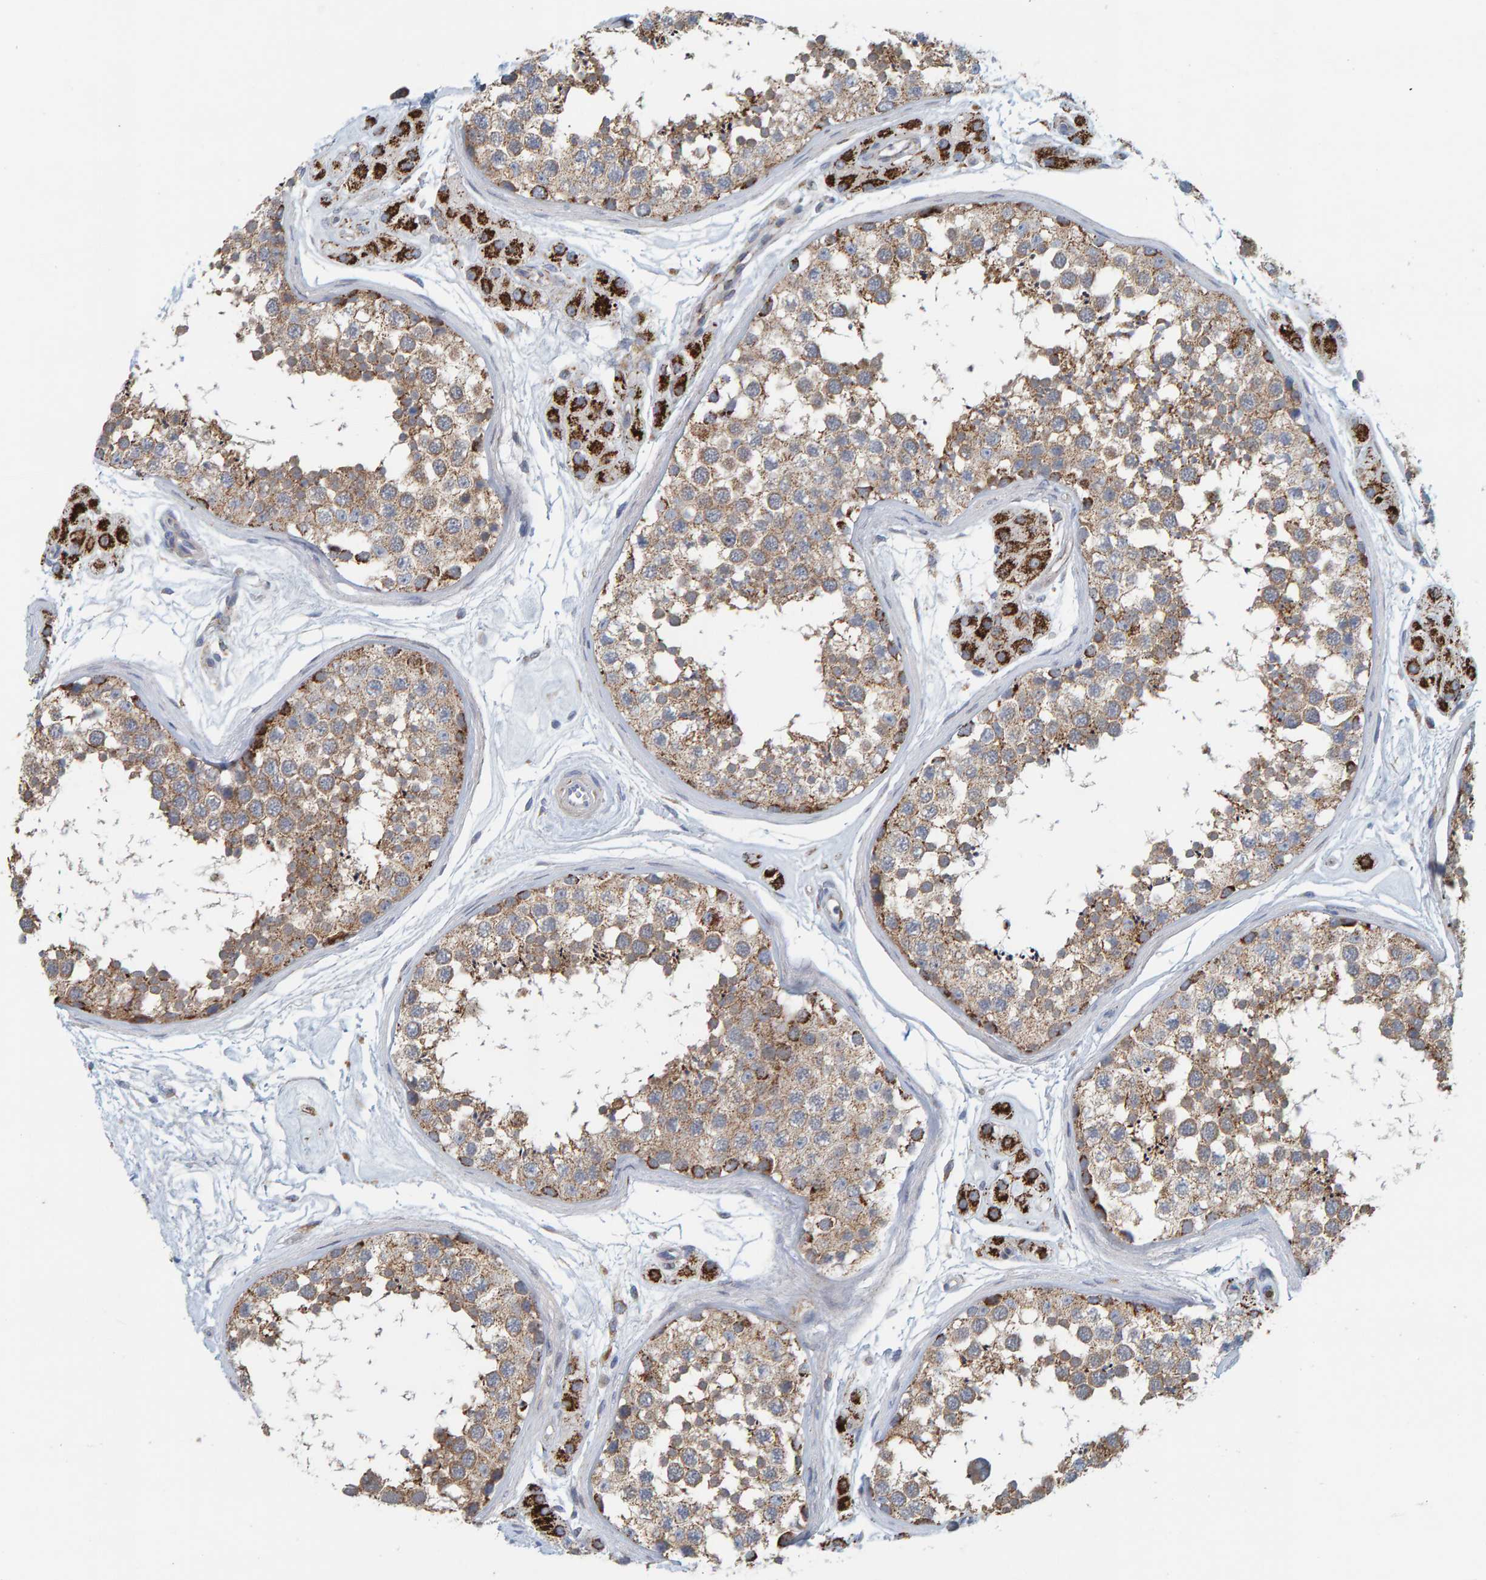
{"staining": {"intensity": "moderate", "quantity": ">75%", "location": "cytoplasmic/membranous"}, "tissue": "testis", "cell_type": "Cells in seminiferous ducts", "image_type": "normal", "snomed": [{"axis": "morphology", "description": "Normal tissue, NOS"}, {"axis": "topography", "description": "Testis"}], "caption": "Immunohistochemistry of normal human testis reveals medium levels of moderate cytoplasmic/membranous expression in about >75% of cells in seminiferous ducts.", "gene": "B9D1", "patient": {"sex": "male", "age": 56}}